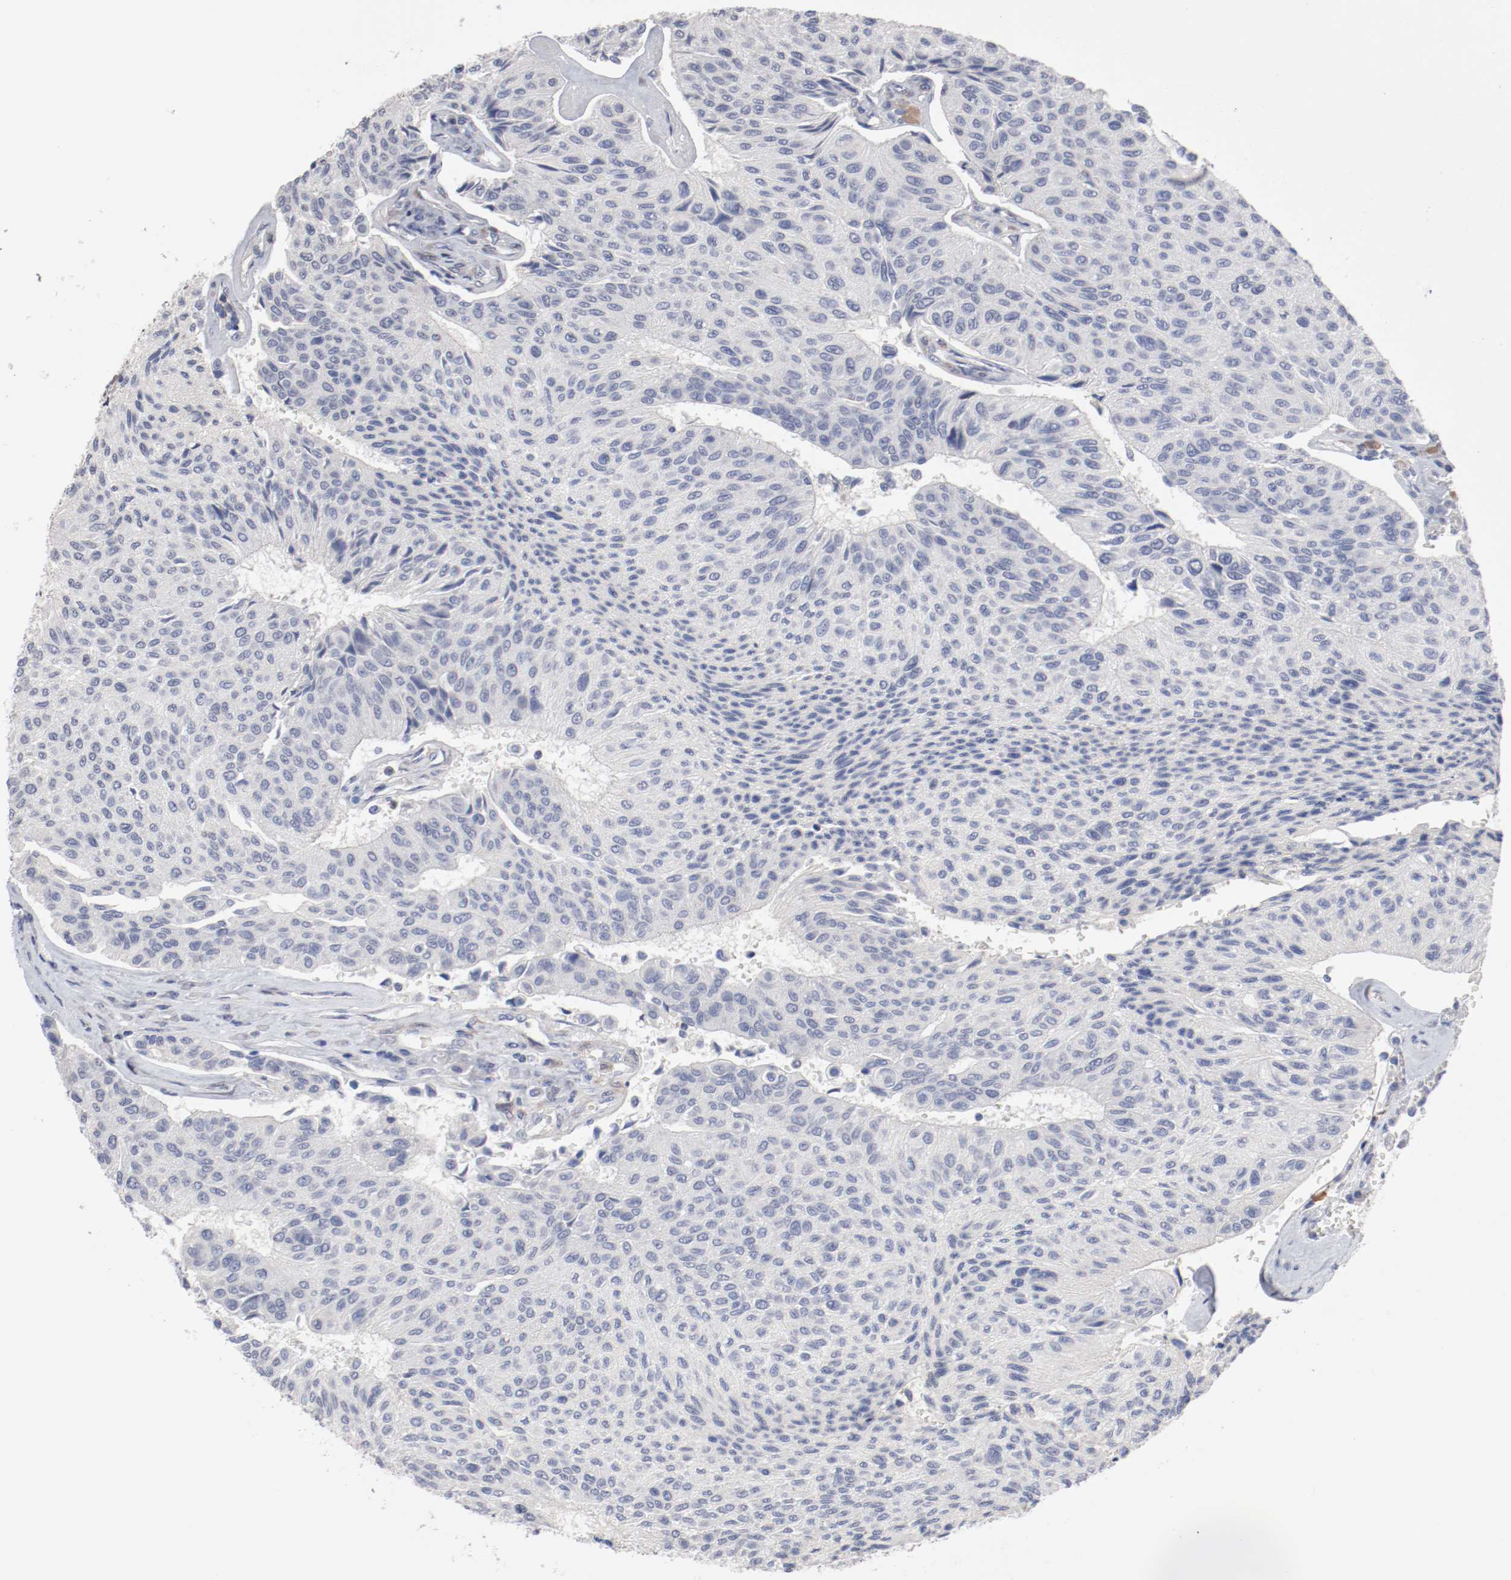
{"staining": {"intensity": "negative", "quantity": "none", "location": "none"}, "tissue": "urothelial cancer", "cell_type": "Tumor cells", "image_type": "cancer", "snomed": [{"axis": "morphology", "description": "Urothelial carcinoma, High grade"}, {"axis": "topography", "description": "Urinary bladder"}], "caption": "An image of urothelial carcinoma (high-grade) stained for a protein demonstrates no brown staining in tumor cells.", "gene": "CBL", "patient": {"sex": "male", "age": 66}}